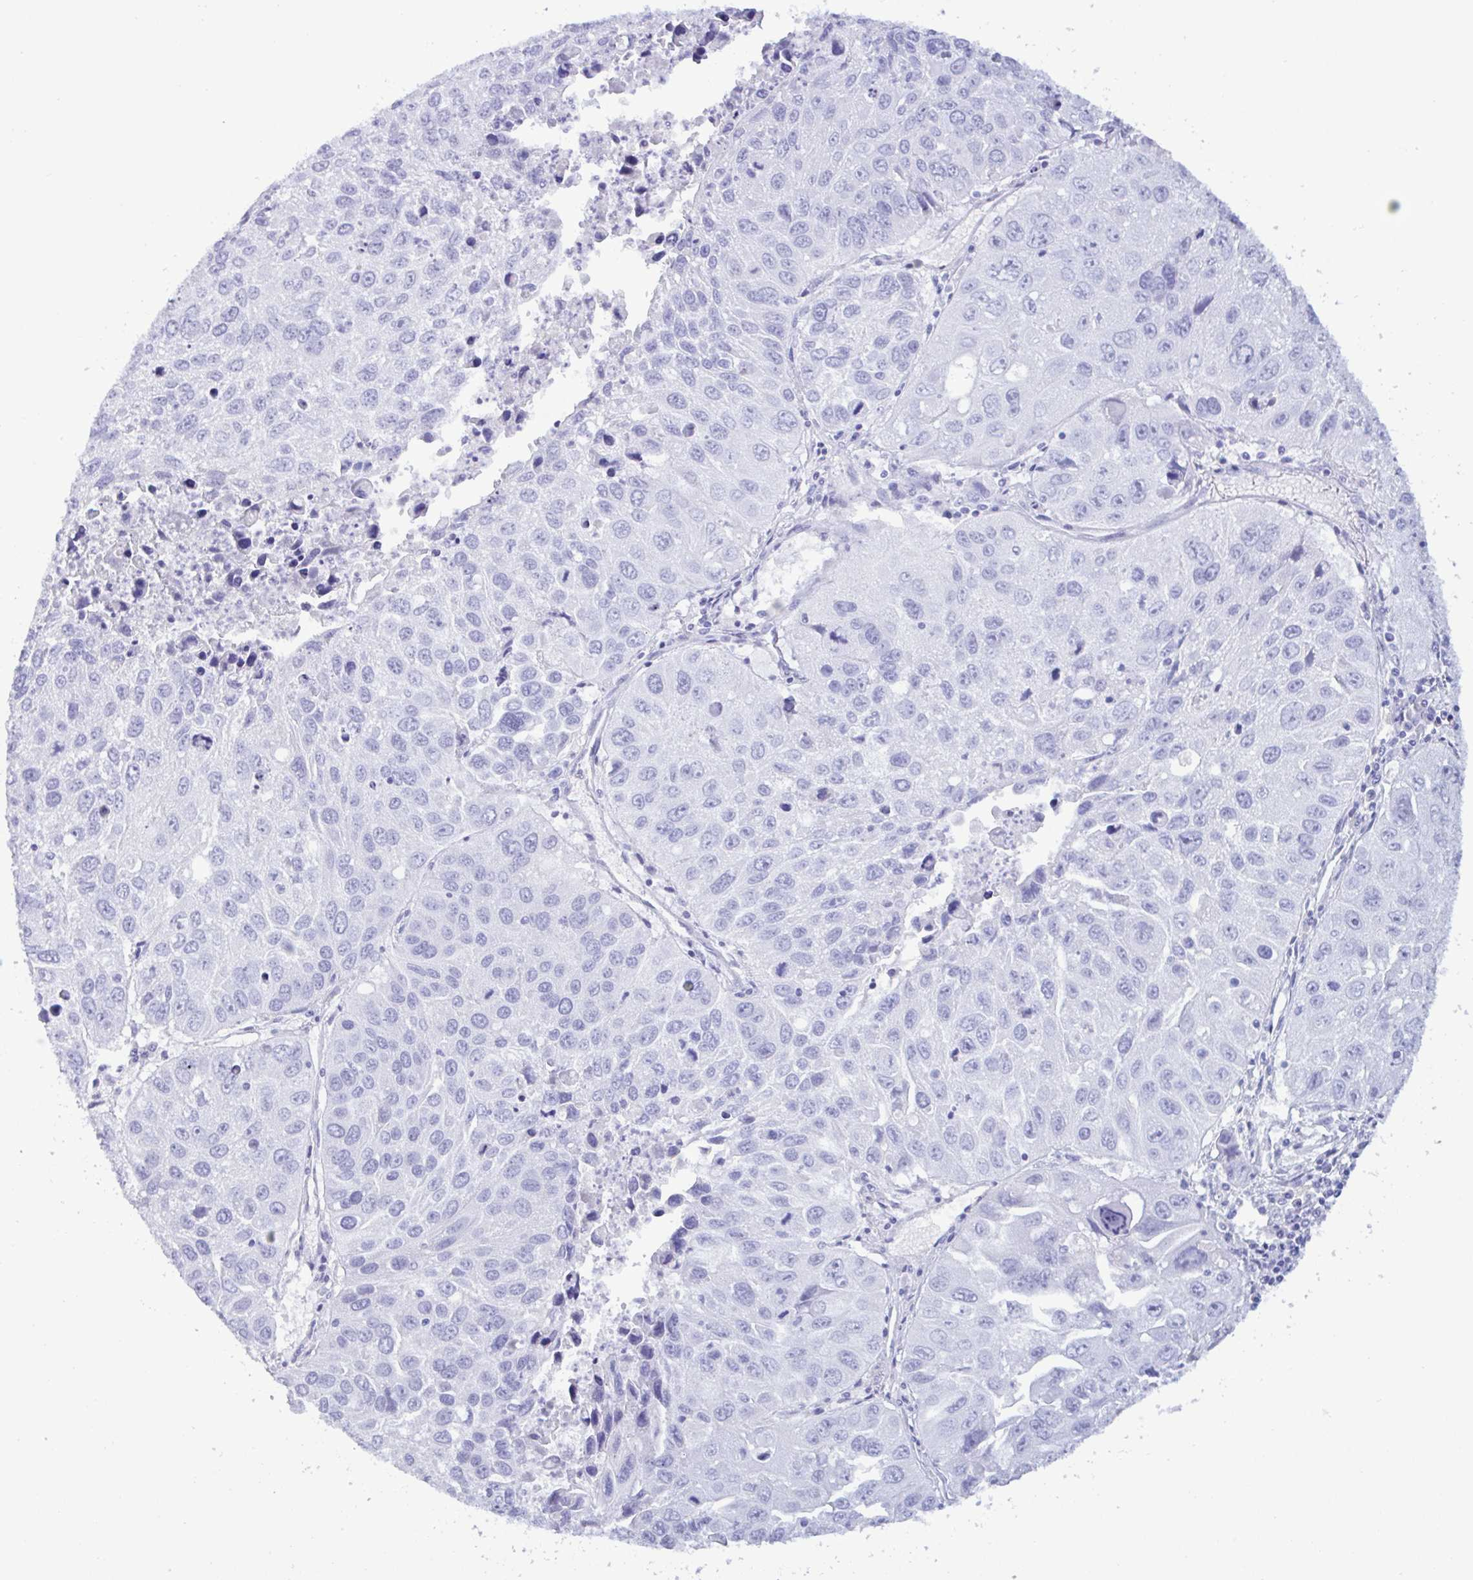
{"staining": {"intensity": "negative", "quantity": "none", "location": "none"}, "tissue": "lung cancer", "cell_type": "Tumor cells", "image_type": "cancer", "snomed": [{"axis": "morphology", "description": "Squamous cell carcinoma, NOS"}, {"axis": "topography", "description": "Lung"}], "caption": "Immunohistochemistry photomicrograph of neoplastic tissue: human squamous cell carcinoma (lung) stained with DAB (3,3'-diaminobenzidine) demonstrates no significant protein expression in tumor cells.", "gene": "MRGPRG", "patient": {"sex": "female", "age": 61}}